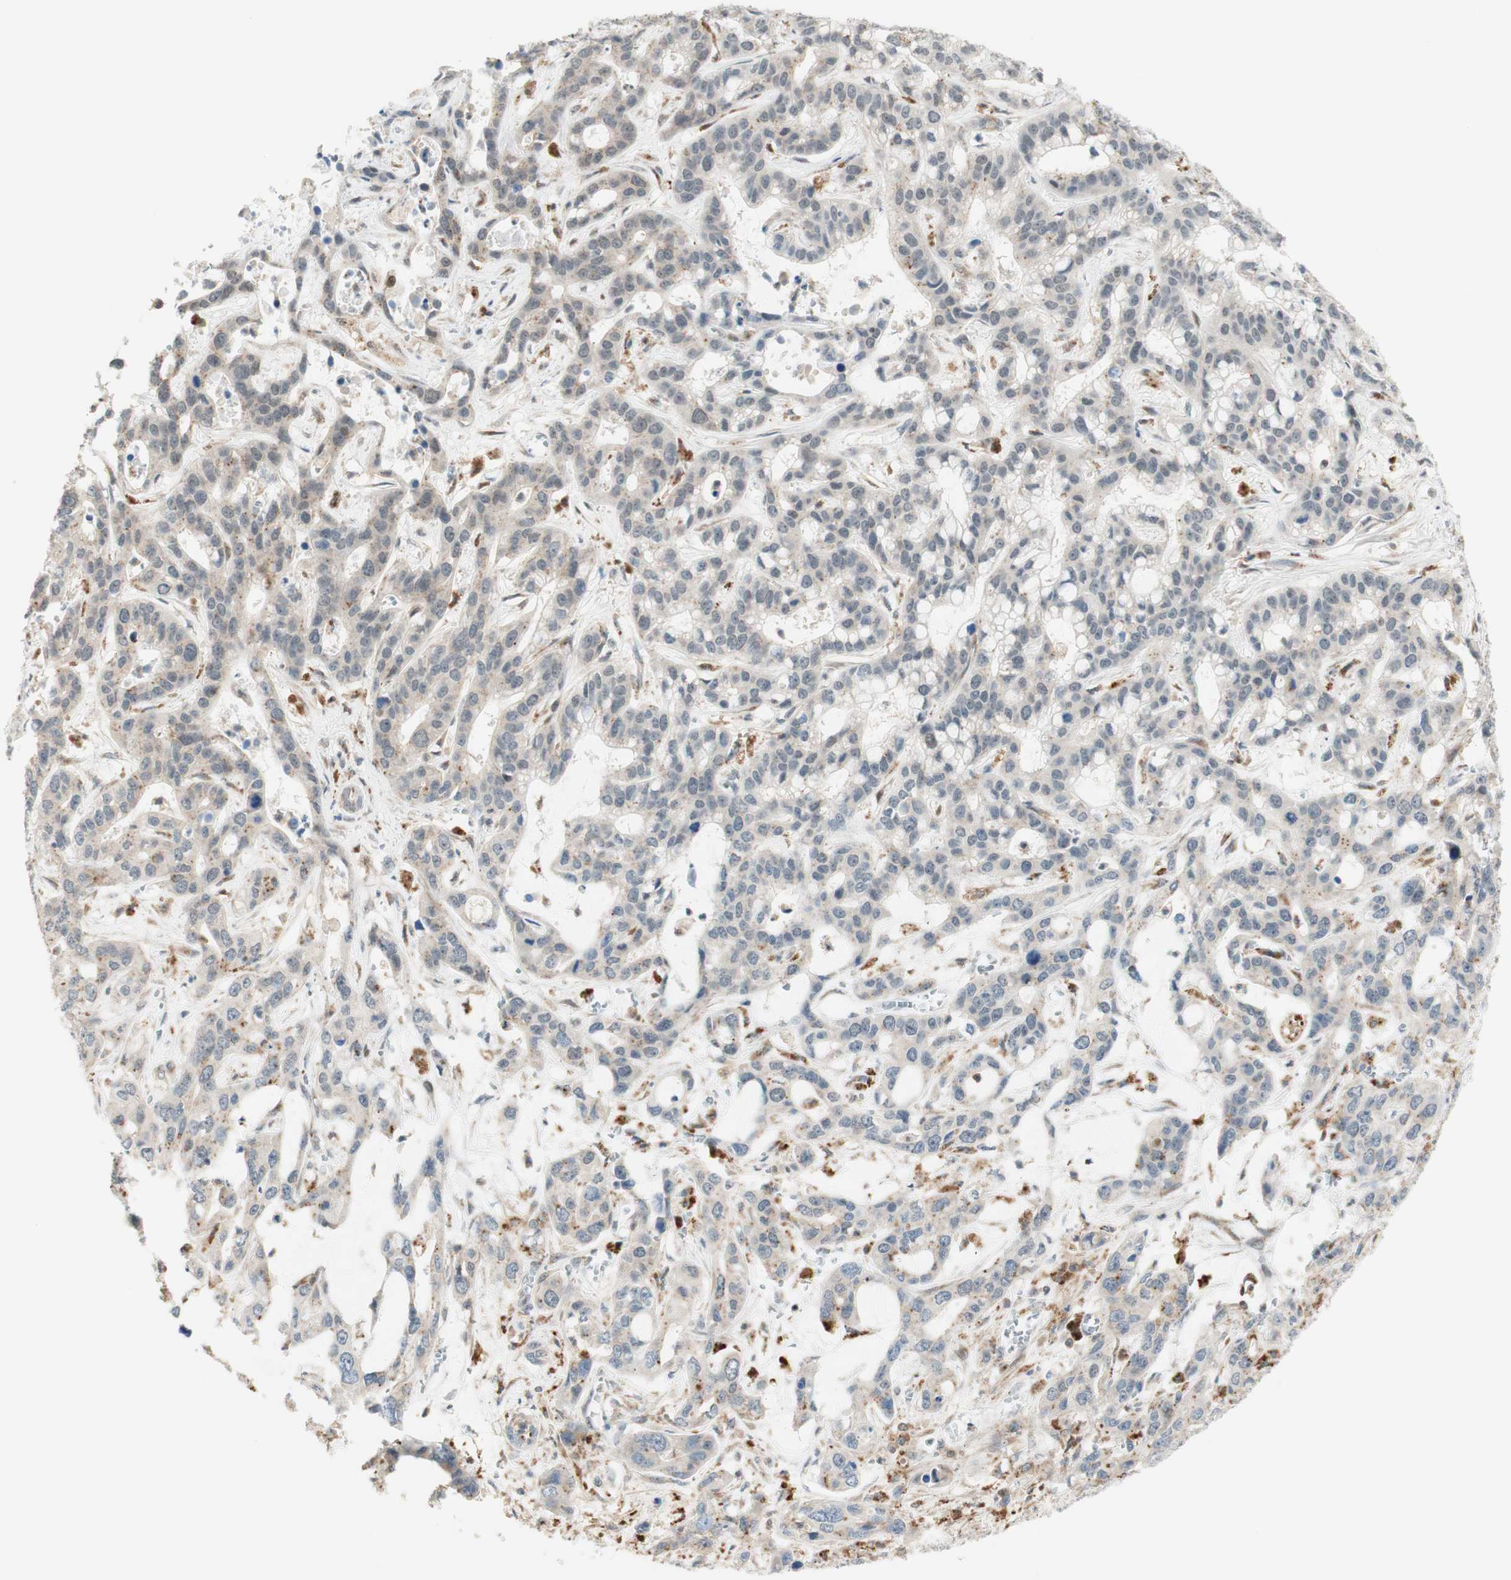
{"staining": {"intensity": "moderate", "quantity": "<25%", "location": "cytoplasmic/membranous"}, "tissue": "liver cancer", "cell_type": "Tumor cells", "image_type": "cancer", "snomed": [{"axis": "morphology", "description": "Cholangiocarcinoma"}, {"axis": "topography", "description": "Liver"}], "caption": "This histopathology image demonstrates immunohistochemistry staining of liver cancer (cholangiocarcinoma), with low moderate cytoplasmic/membranous positivity in approximately <25% of tumor cells.", "gene": "GAPT", "patient": {"sex": "female", "age": 65}}